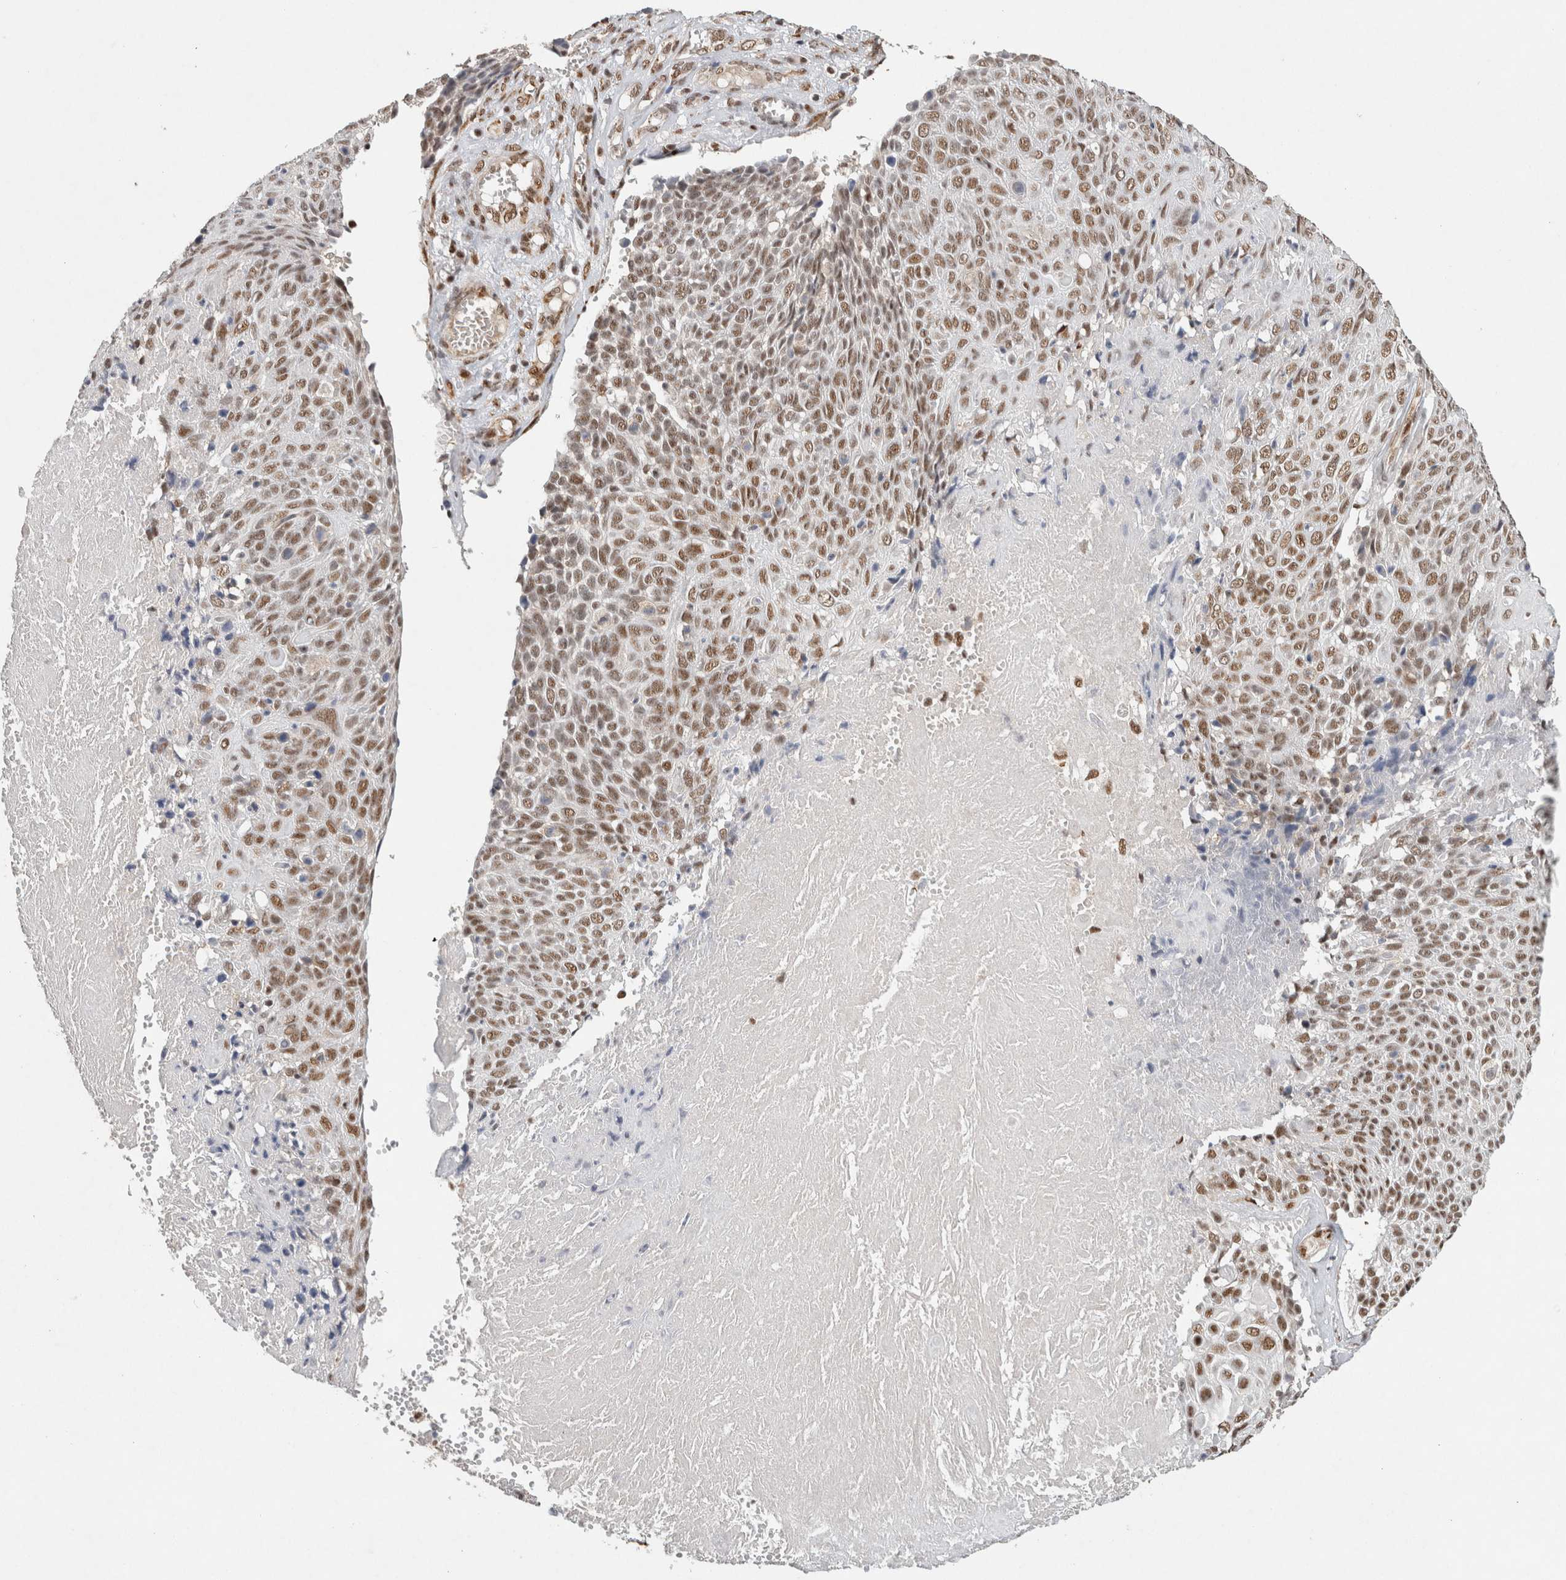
{"staining": {"intensity": "strong", "quantity": ">75%", "location": "nuclear"}, "tissue": "cervical cancer", "cell_type": "Tumor cells", "image_type": "cancer", "snomed": [{"axis": "morphology", "description": "Squamous cell carcinoma, NOS"}, {"axis": "topography", "description": "Cervix"}], "caption": "DAB immunohistochemical staining of human squamous cell carcinoma (cervical) exhibits strong nuclear protein expression in about >75% of tumor cells.", "gene": "DDX42", "patient": {"sex": "female", "age": 74}}